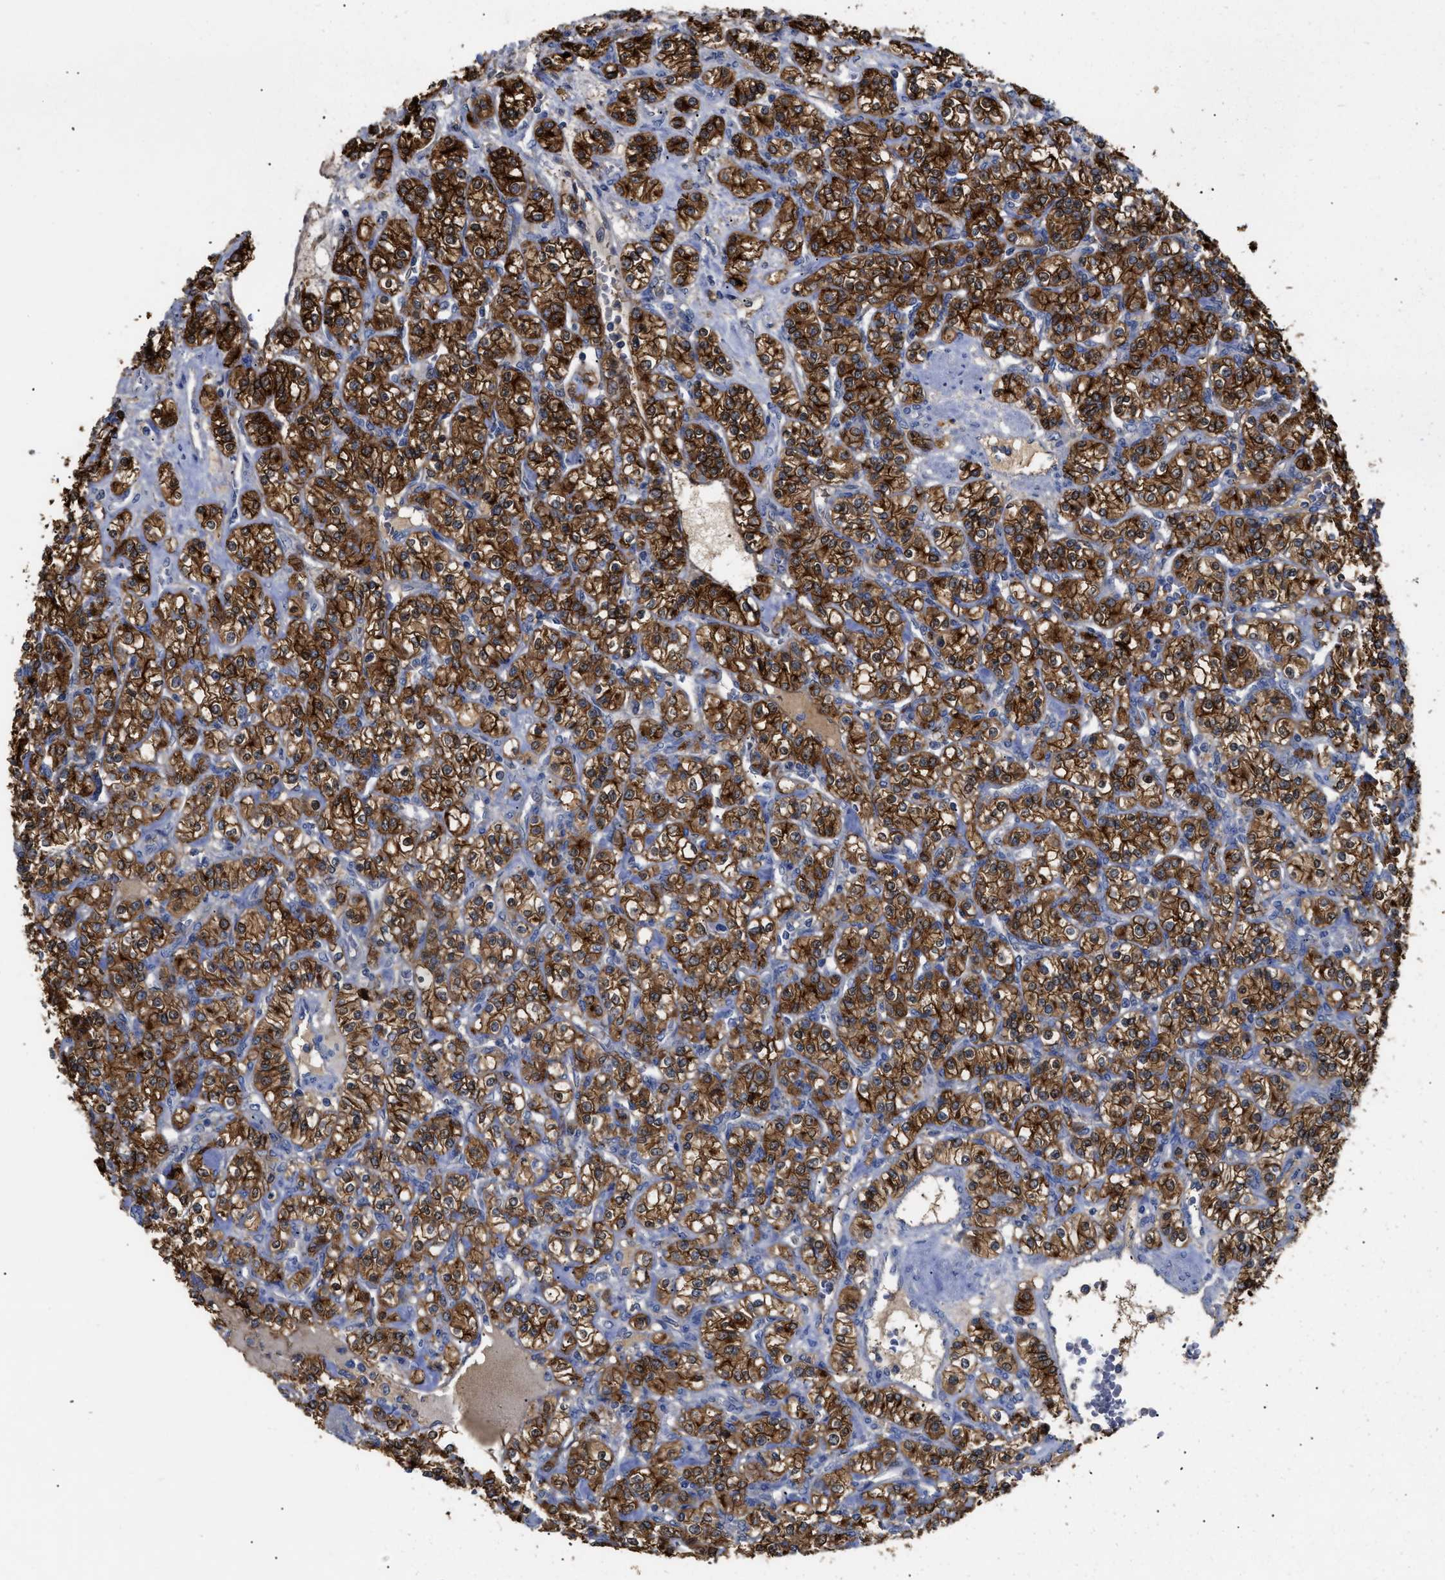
{"staining": {"intensity": "strong", "quantity": ">75%", "location": "cytoplasmic/membranous"}, "tissue": "renal cancer", "cell_type": "Tumor cells", "image_type": "cancer", "snomed": [{"axis": "morphology", "description": "Adenocarcinoma, NOS"}, {"axis": "topography", "description": "Kidney"}], "caption": "Approximately >75% of tumor cells in human renal cancer (adenocarcinoma) demonstrate strong cytoplasmic/membranous protein staining as visualized by brown immunohistochemical staining.", "gene": "ANXA4", "patient": {"sex": "male", "age": 77}}